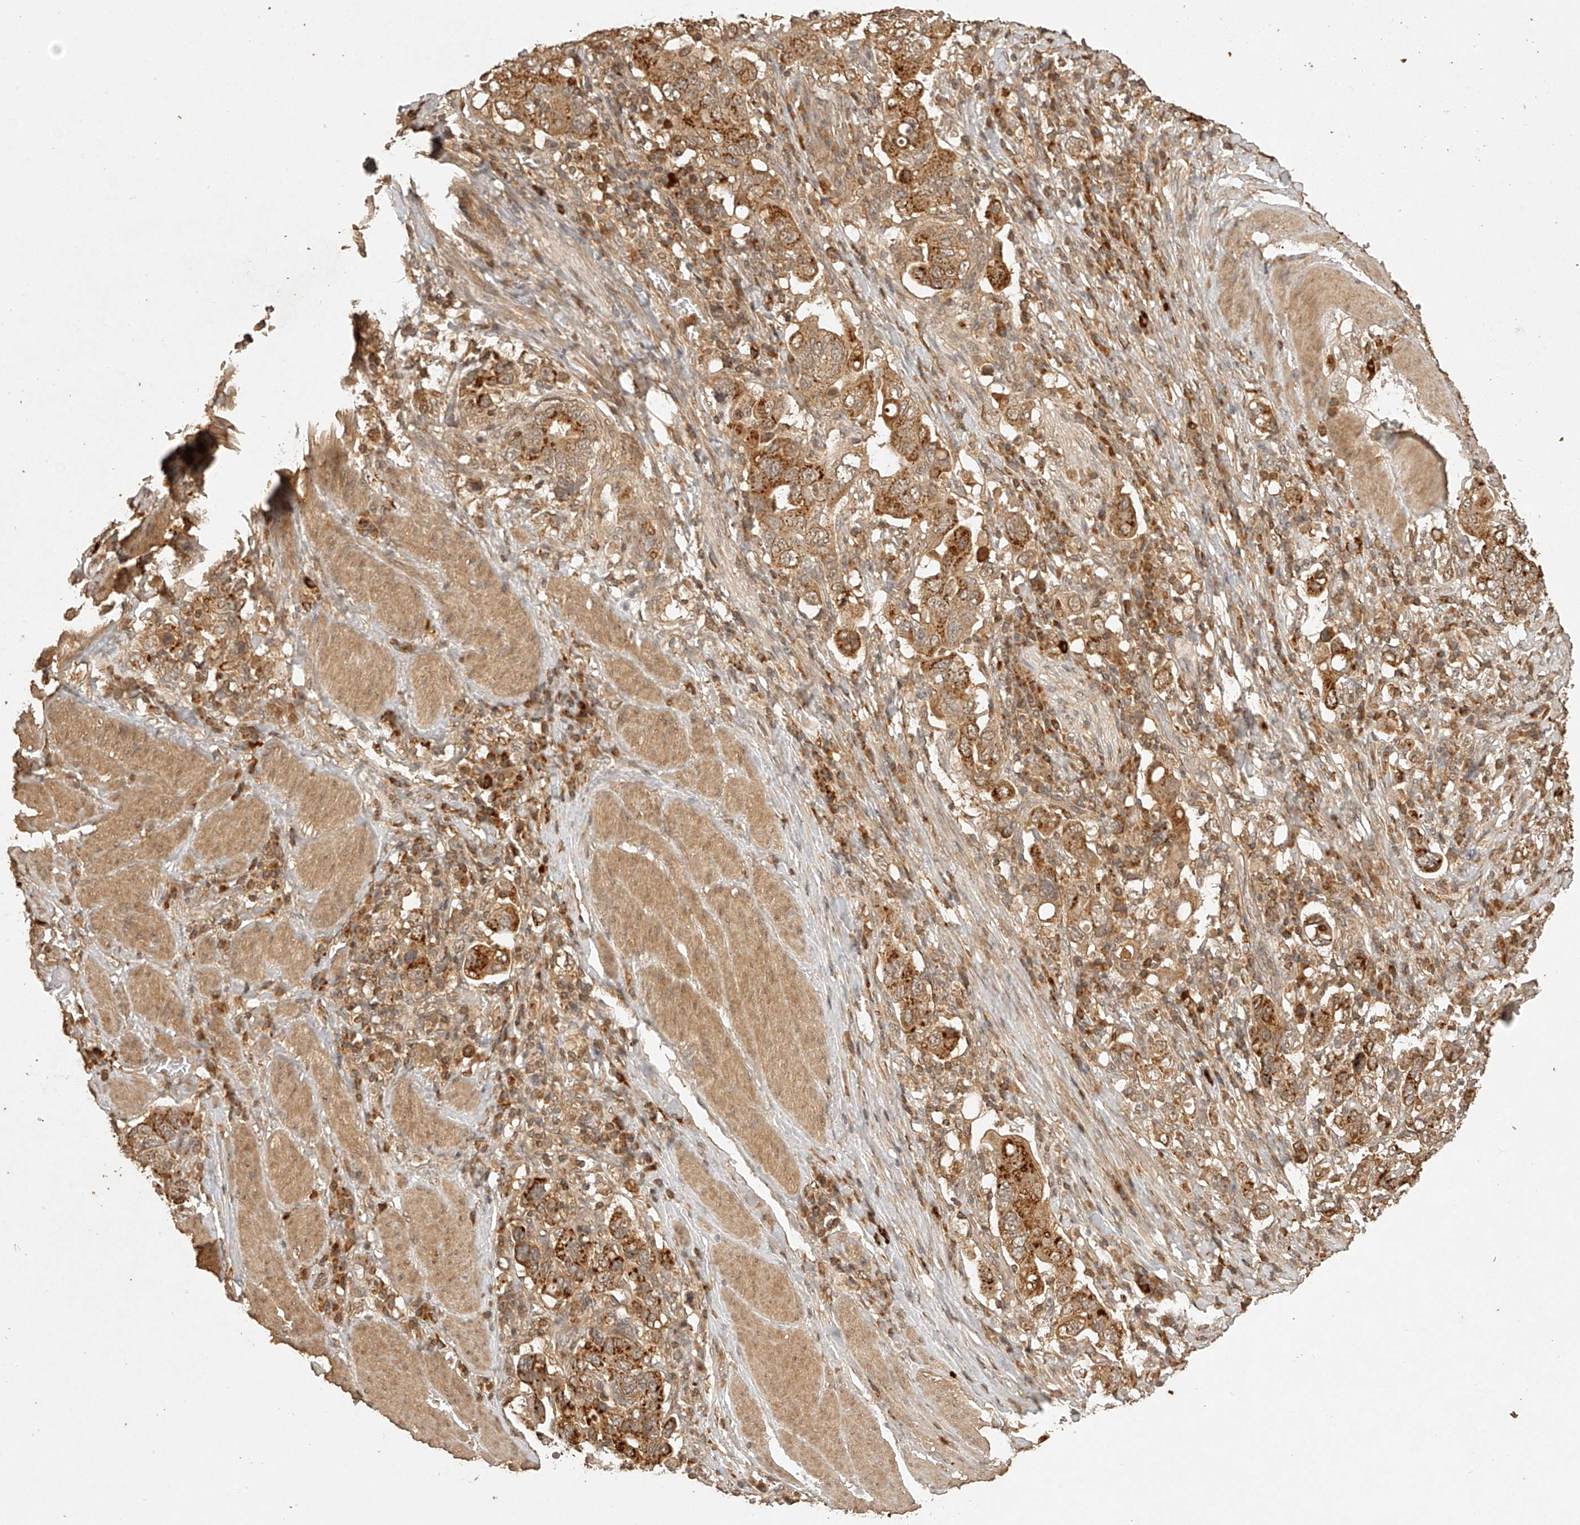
{"staining": {"intensity": "moderate", "quantity": ">75%", "location": "cytoplasmic/membranous"}, "tissue": "stomach cancer", "cell_type": "Tumor cells", "image_type": "cancer", "snomed": [{"axis": "morphology", "description": "Adenocarcinoma, NOS"}, {"axis": "topography", "description": "Stomach, upper"}], "caption": "Adenocarcinoma (stomach) was stained to show a protein in brown. There is medium levels of moderate cytoplasmic/membranous expression in approximately >75% of tumor cells.", "gene": "BCL2L11", "patient": {"sex": "male", "age": 62}}